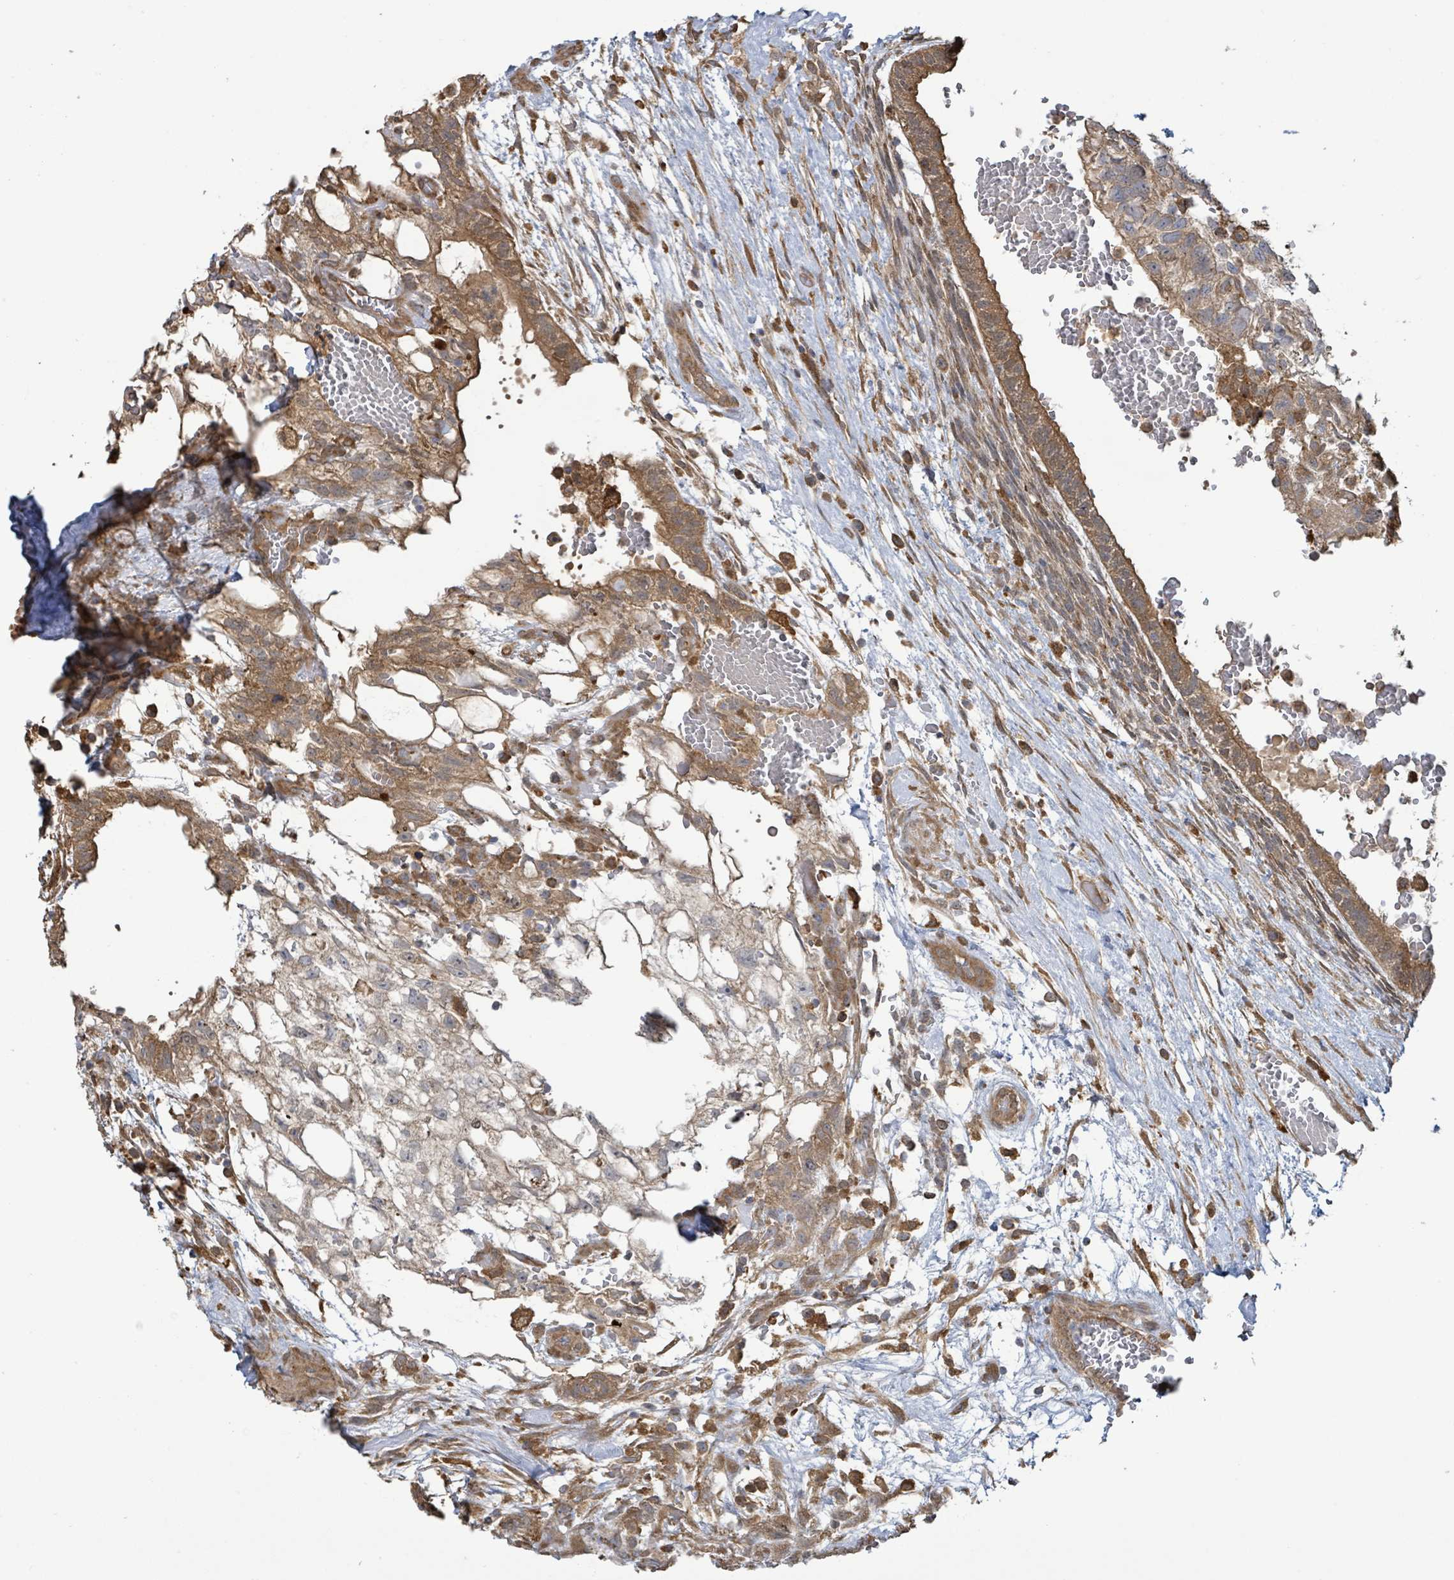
{"staining": {"intensity": "moderate", "quantity": ">75%", "location": "cytoplasmic/membranous"}, "tissue": "testis cancer", "cell_type": "Tumor cells", "image_type": "cancer", "snomed": [{"axis": "morphology", "description": "Normal tissue, NOS"}, {"axis": "morphology", "description": "Carcinoma, Embryonal, NOS"}, {"axis": "topography", "description": "Testis"}], "caption": "Tumor cells demonstrate medium levels of moderate cytoplasmic/membranous expression in approximately >75% of cells in human embryonal carcinoma (testis).", "gene": "ARPIN", "patient": {"sex": "male", "age": 32}}